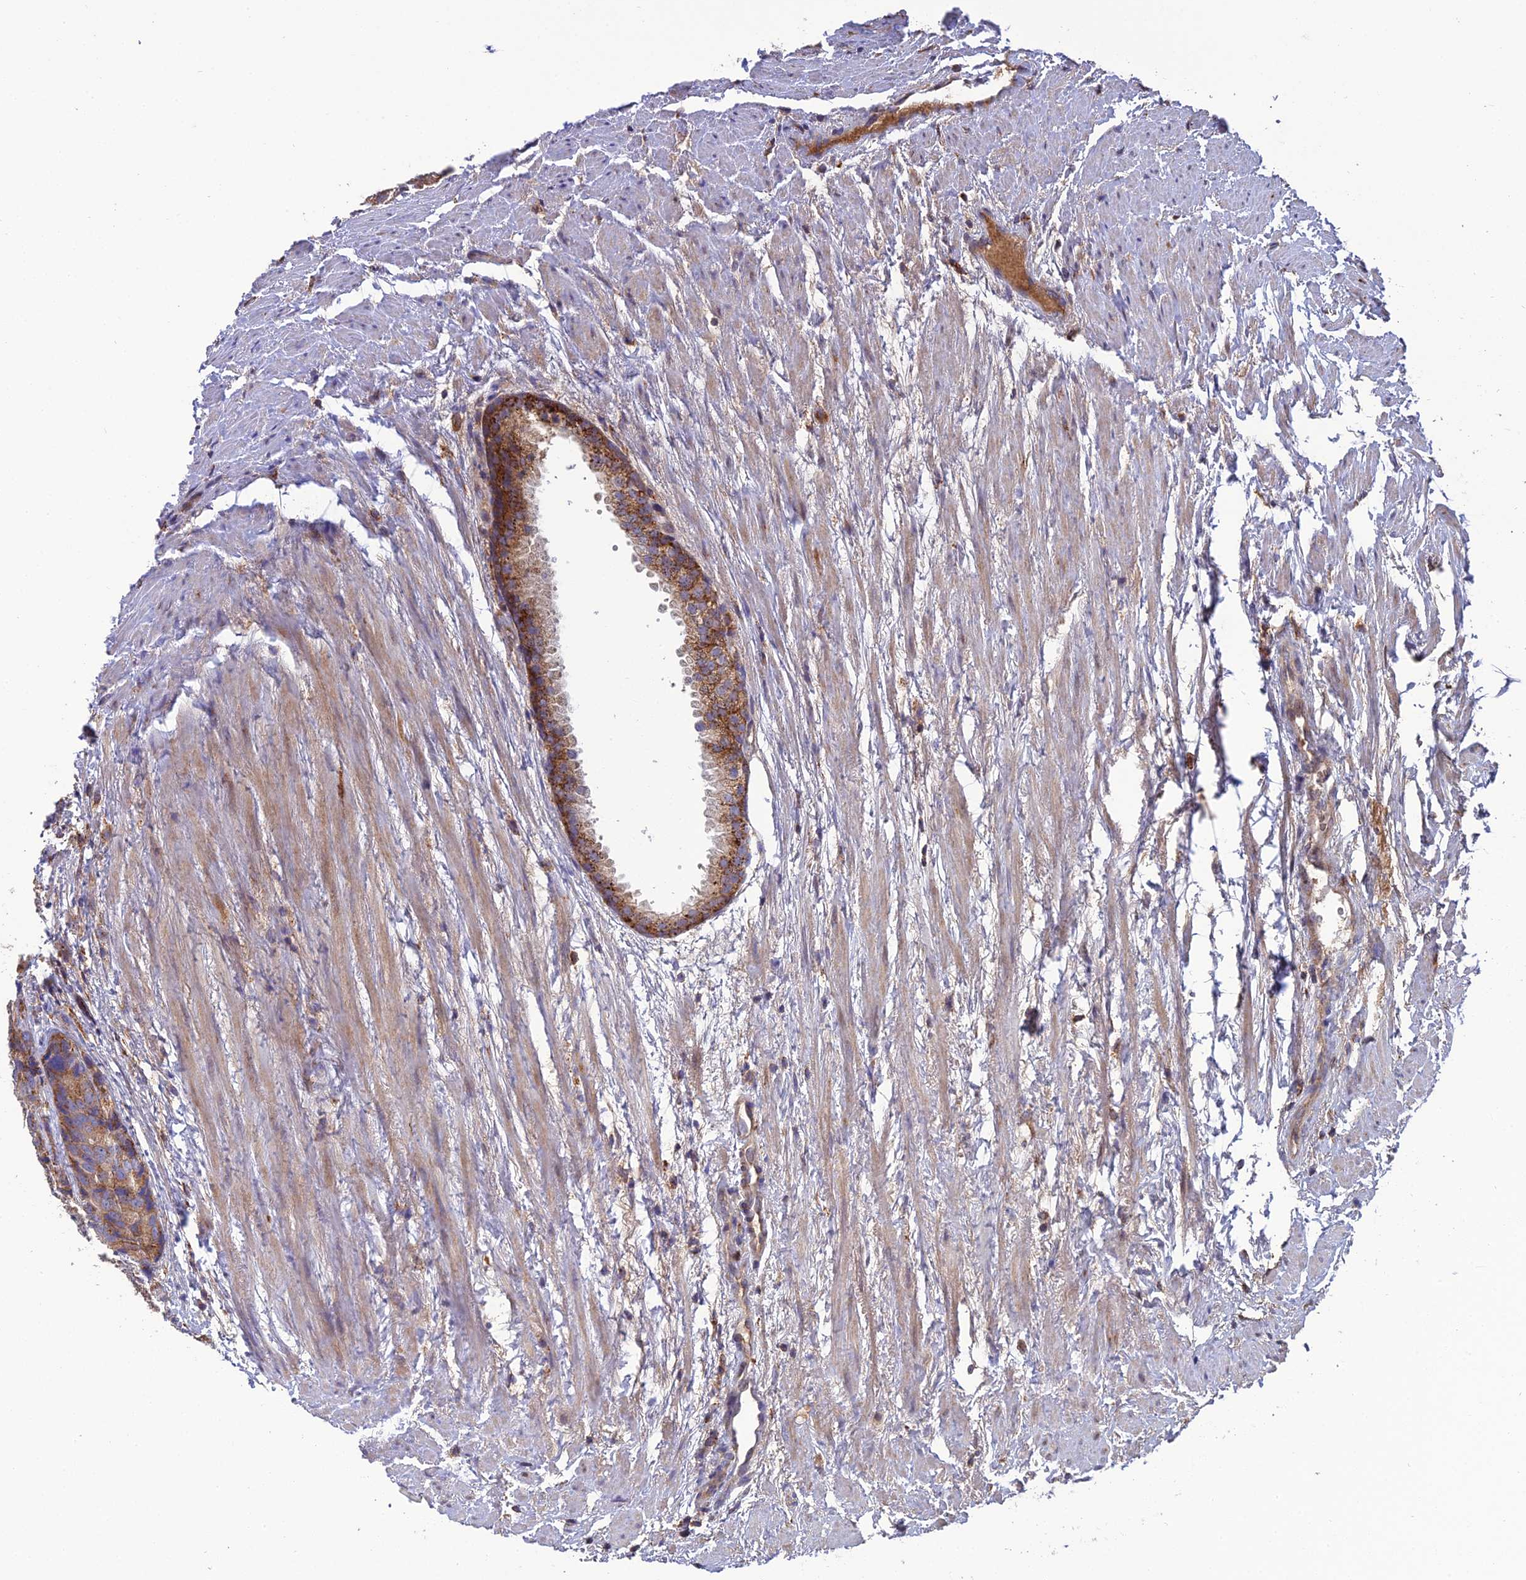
{"staining": {"intensity": "strong", "quantity": ">75%", "location": "cytoplasmic/membranous"}, "tissue": "prostate cancer", "cell_type": "Tumor cells", "image_type": "cancer", "snomed": [{"axis": "morphology", "description": "Adenocarcinoma, High grade"}, {"axis": "topography", "description": "Prostate"}], "caption": "Immunohistochemistry image of neoplastic tissue: human prostate cancer stained using immunohistochemistry (IHC) reveals high levels of strong protein expression localized specifically in the cytoplasmic/membranous of tumor cells, appearing as a cytoplasmic/membranous brown color.", "gene": "LNPEP", "patient": {"sex": "male", "age": 62}}